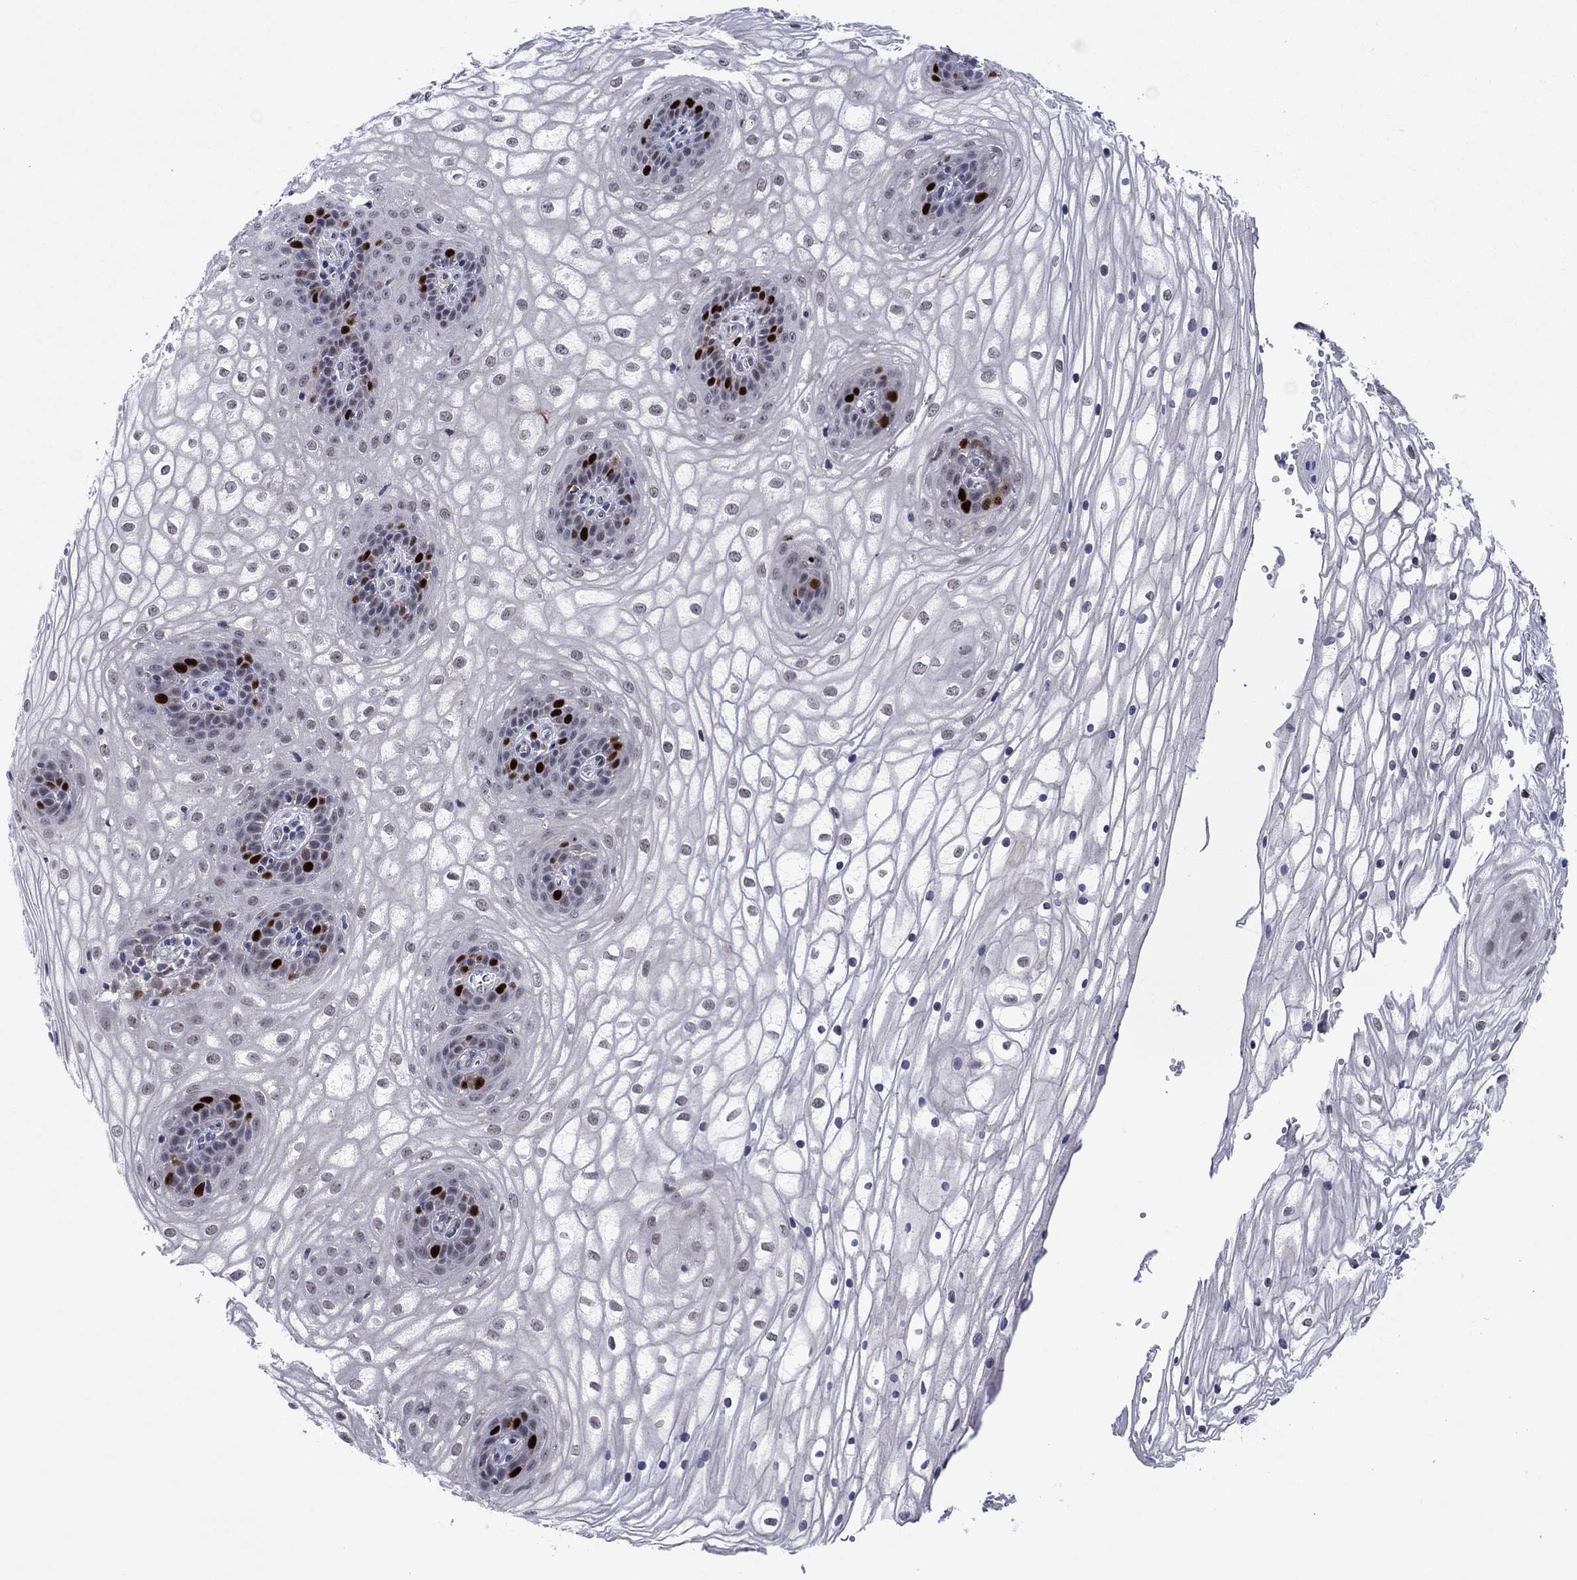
{"staining": {"intensity": "negative", "quantity": "none", "location": "none"}, "tissue": "vagina", "cell_type": "Squamous epithelial cells", "image_type": "normal", "snomed": [{"axis": "morphology", "description": "Normal tissue, NOS"}, {"axis": "topography", "description": "Vagina"}], "caption": "Immunohistochemistry (IHC) micrograph of benign vagina: human vagina stained with DAB (3,3'-diaminobenzidine) exhibits no significant protein expression in squamous epithelial cells. (IHC, brightfield microscopy, high magnification).", "gene": "CDCA5", "patient": {"sex": "female", "age": 34}}